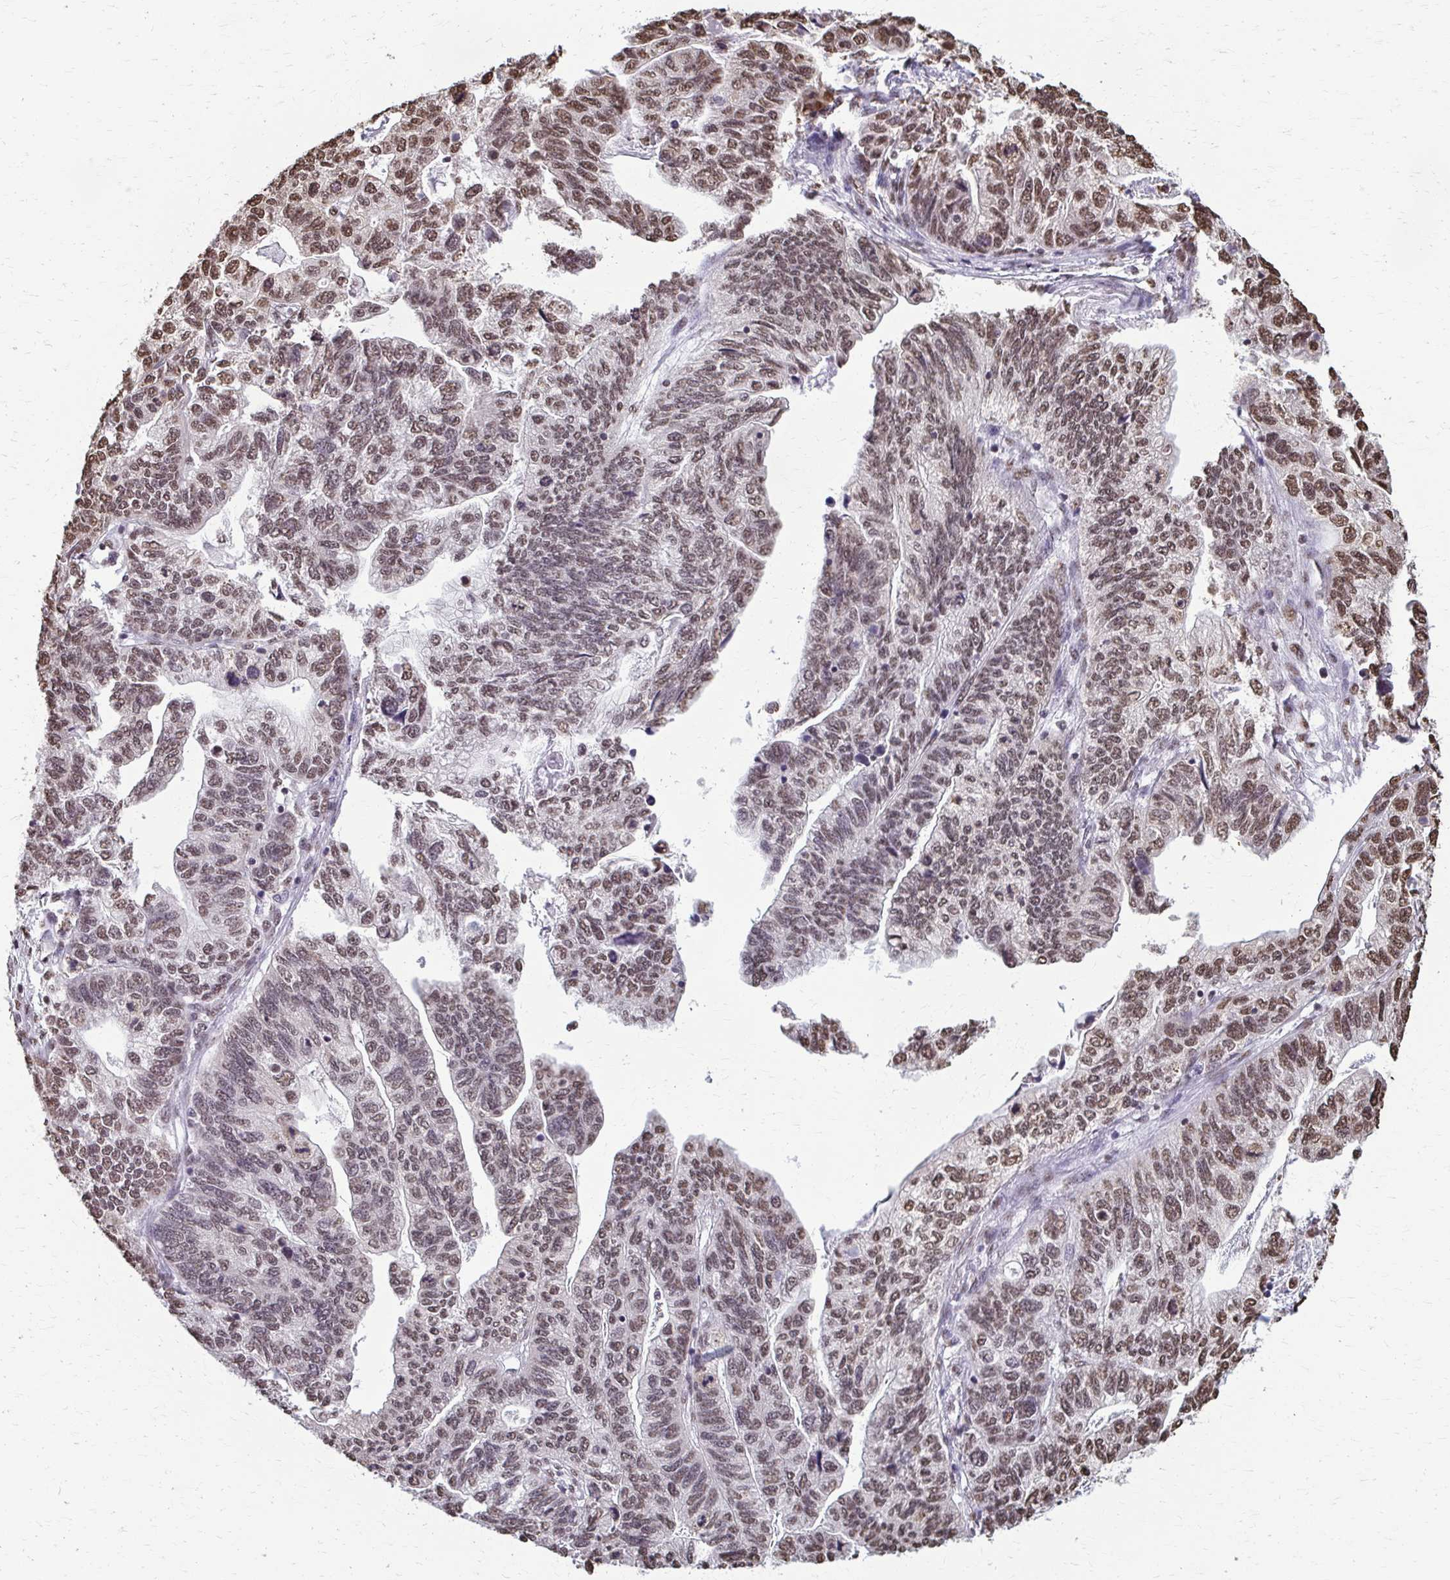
{"staining": {"intensity": "moderate", "quantity": ">75%", "location": "nuclear"}, "tissue": "stomach cancer", "cell_type": "Tumor cells", "image_type": "cancer", "snomed": [{"axis": "morphology", "description": "Adenocarcinoma, NOS"}, {"axis": "topography", "description": "Stomach, upper"}], "caption": "A medium amount of moderate nuclear positivity is seen in approximately >75% of tumor cells in stomach cancer tissue. Immunohistochemistry (ihc) stains the protein of interest in brown and the nuclei are stained blue.", "gene": "SNRPA", "patient": {"sex": "female", "age": 67}}